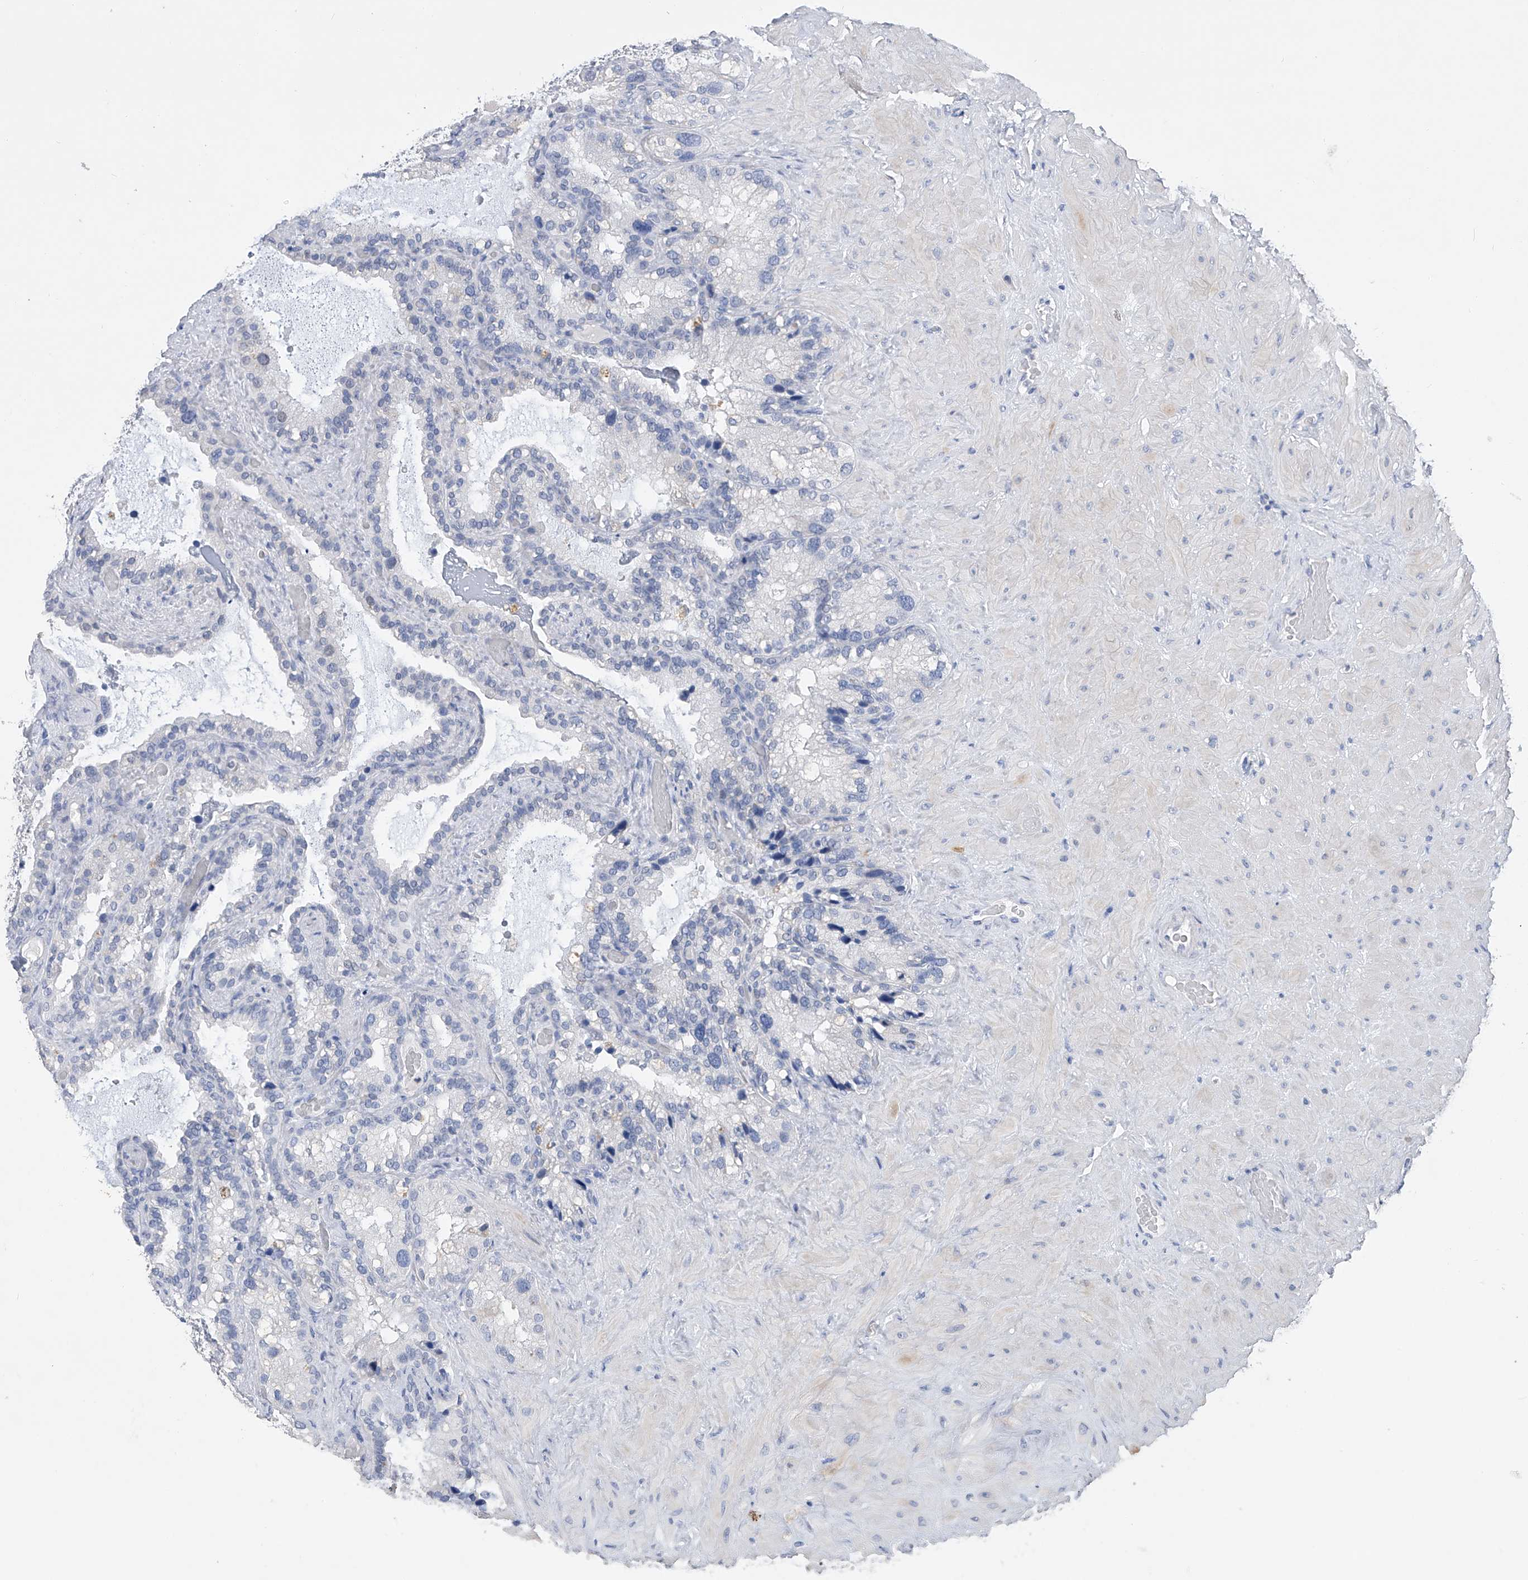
{"staining": {"intensity": "negative", "quantity": "none", "location": "none"}, "tissue": "seminal vesicle", "cell_type": "Glandular cells", "image_type": "normal", "snomed": [{"axis": "morphology", "description": "Normal tissue, NOS"}, {"axis": "topography", "description": "Prostate"}, {"axis": "topography", "description": "Seminal veicle"}], "caption": "Immunohistochemistry (IHC) image of unremarkable seminal vesicle stained for a protein (brown), which shows no staining in glandular cells.", "gene": "ADRA1A", "patient": {"sex": "male", "age": 68}}